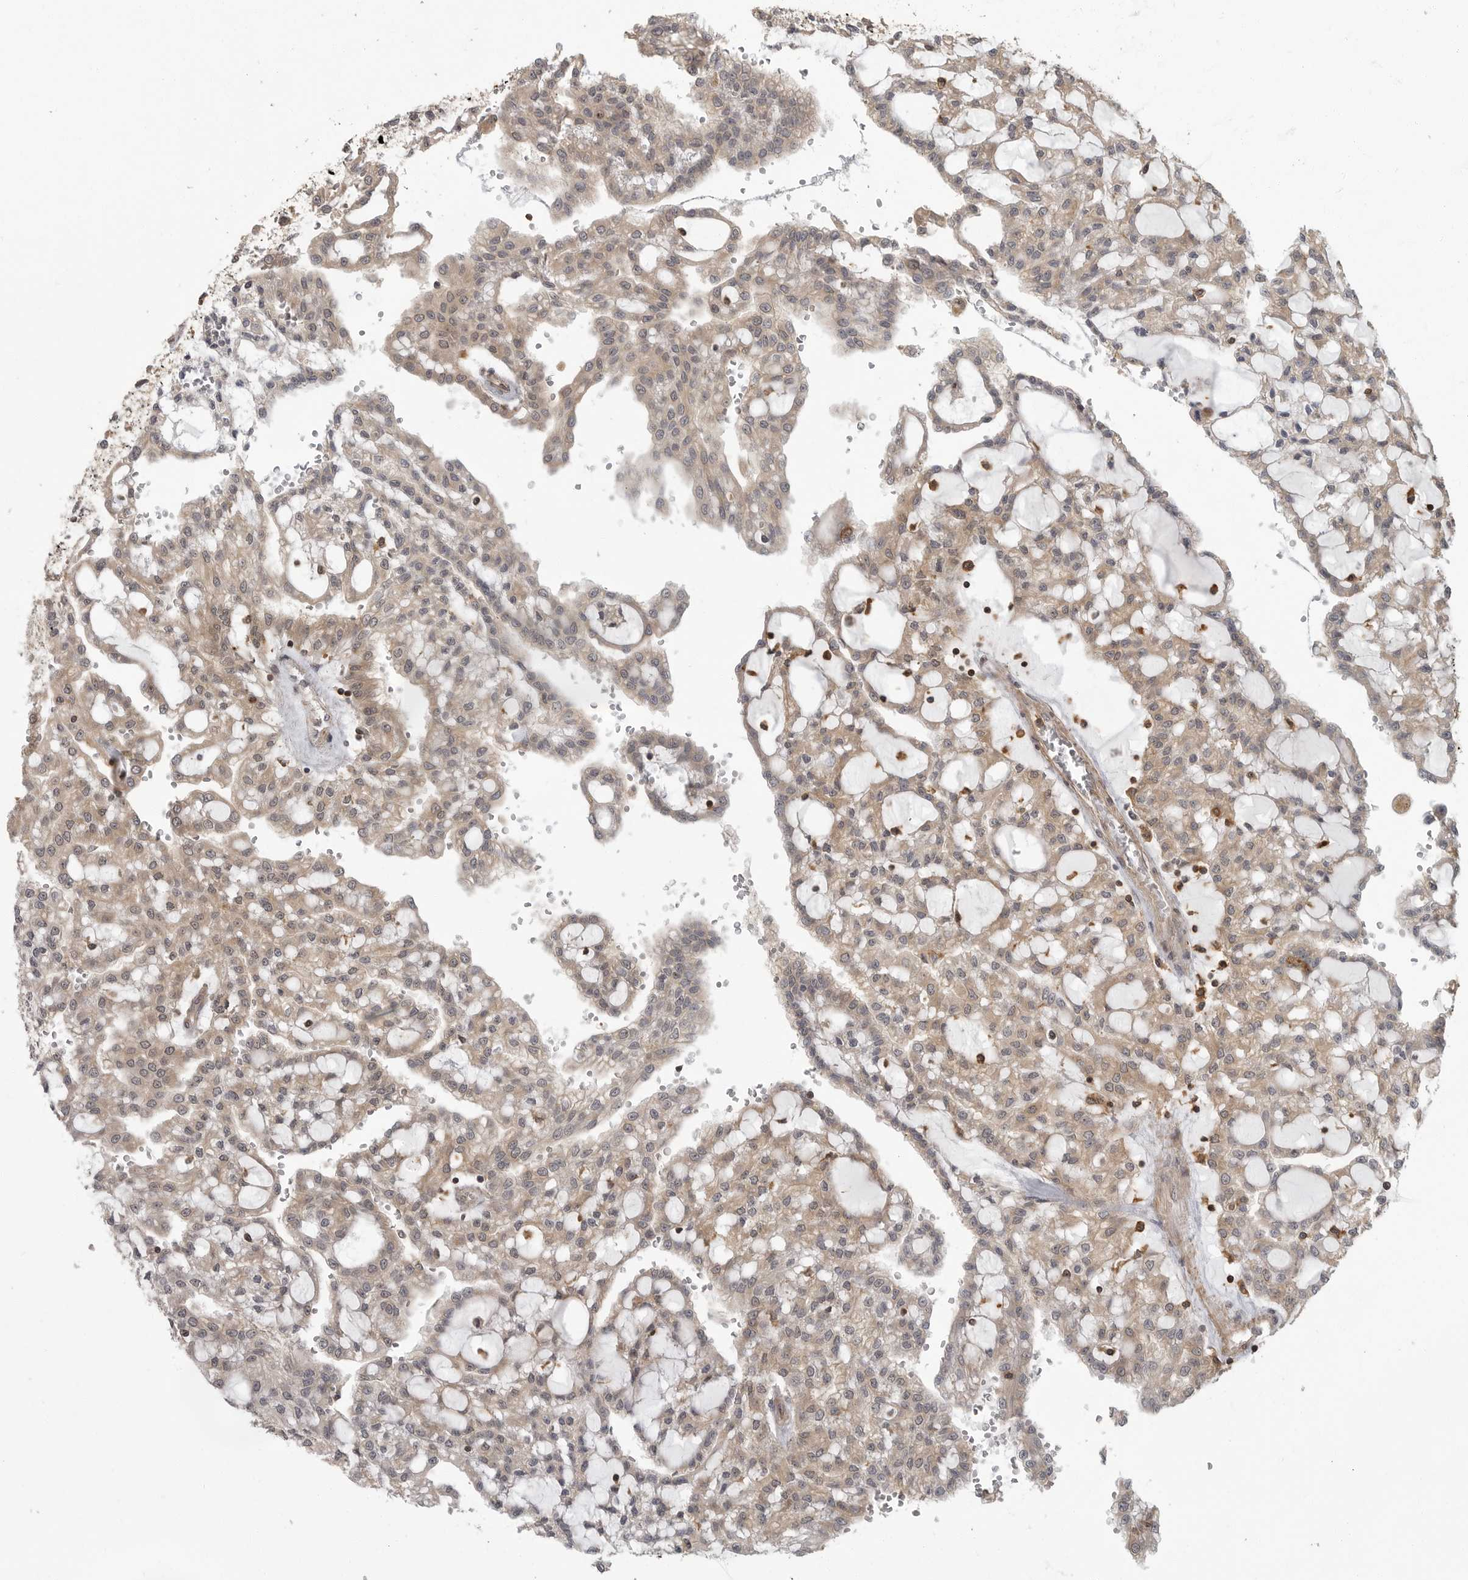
{"staining": {"intensity": "moderate", "quantity": "25%-75%", "location": "cytoplasmic/membranous,nuclear"}, "tissue": "renal cancer", "cell_type": "Tumor cells", "image_type": "cancer", "snomed": [{"axis": "morphology", "description": "Adenocarcinoma, NOS"}, {"axis": "topography", "description": "Kidney"}], "caption": "Protein expression analysis of renal adenocarcinoma displays moderate cytoplasmic/membranous and nuclear expression in approximately 25%-75% of tumor cells.", "gene": "ERN1", "patient": {"sex": "male", "age": 63}}